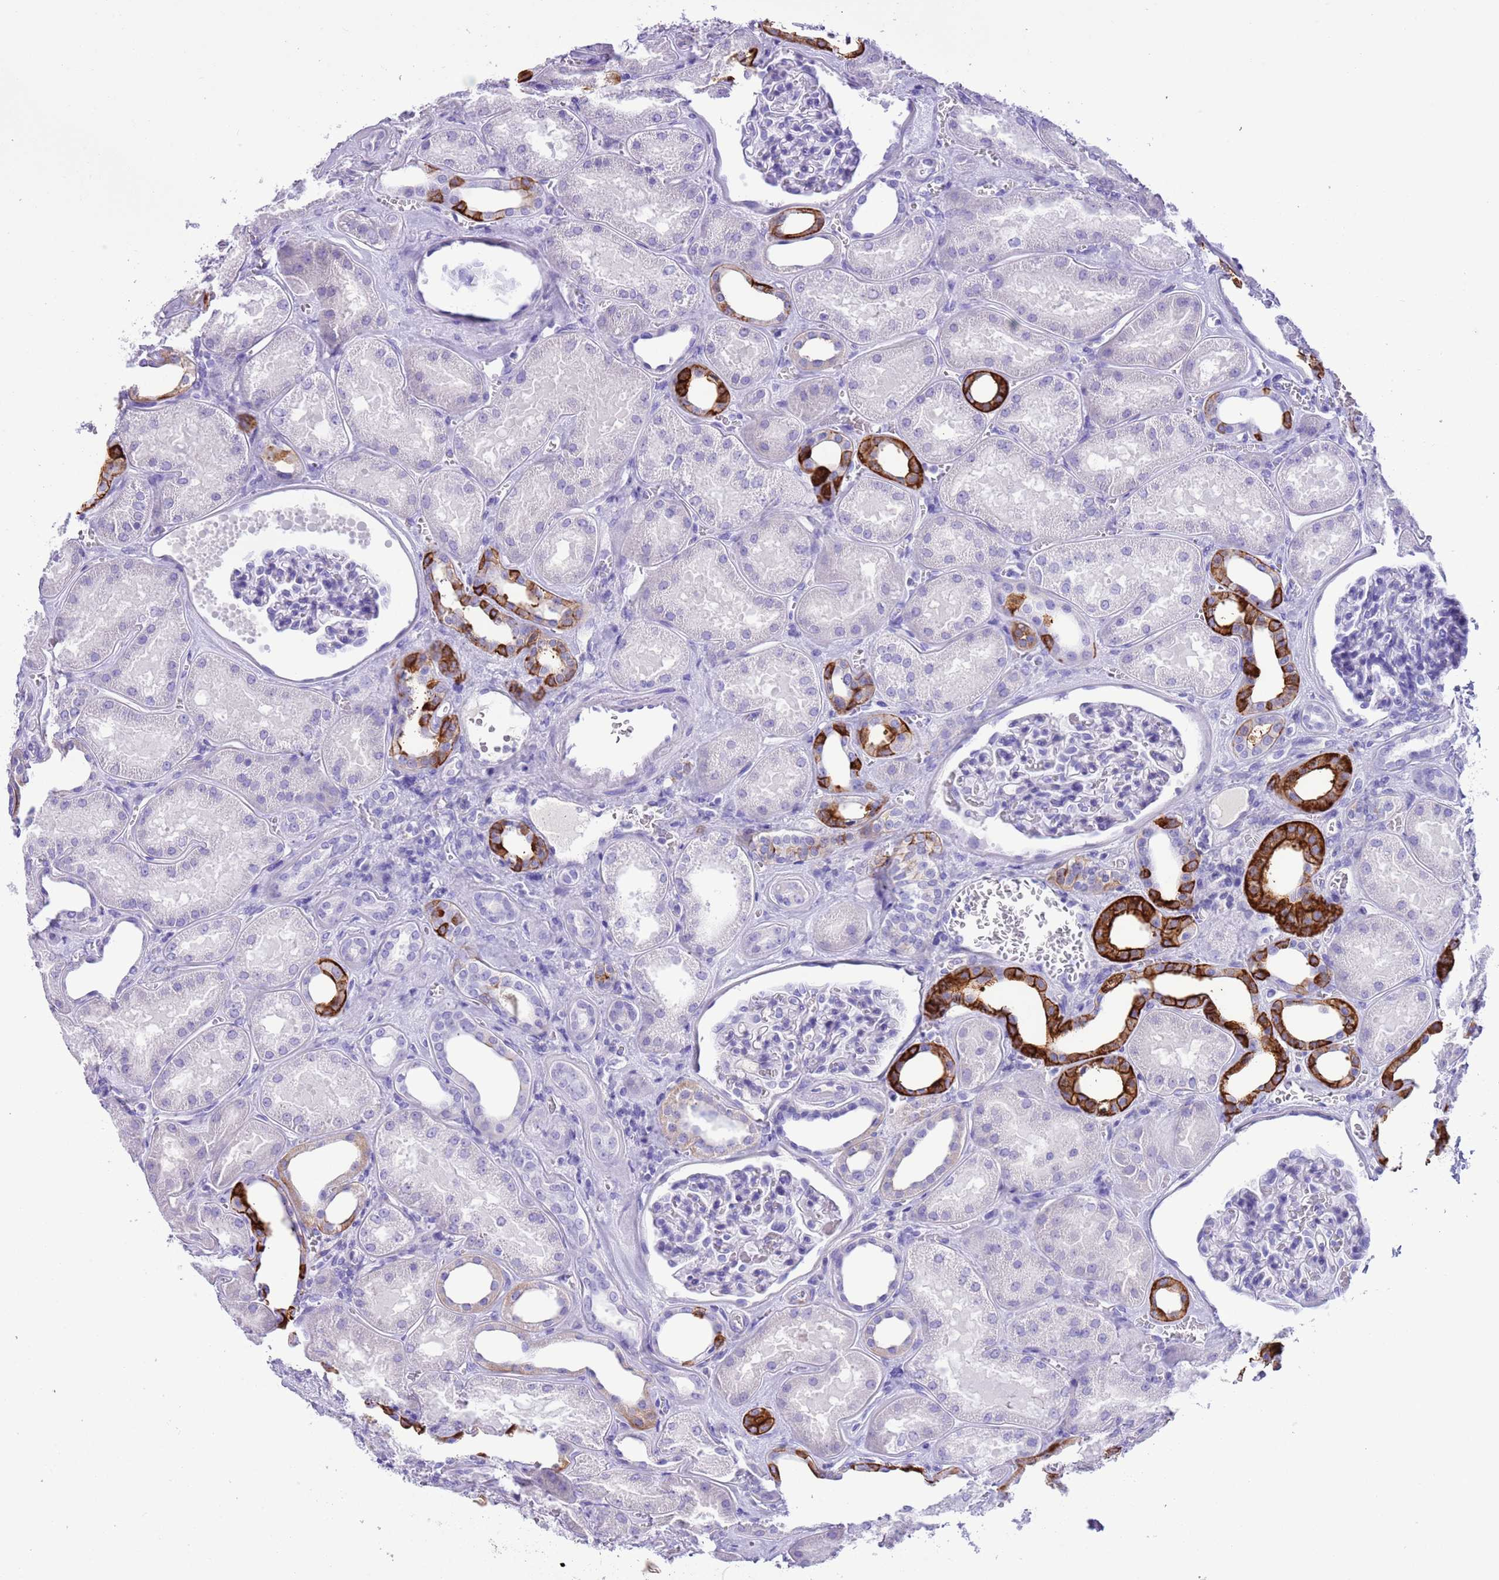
{"staining": {"intensity": "negative", "quantity": "none", "location": "none"}, "tissue": "kidney", "cell_type": "Cells in glomeruli", "image_type": "normal", "snomed": [{"axis": "morphology", "description": "Normal tissue, NOS"}, {"axis": "morphology", "description": "Adenocarcinoma, NOS"}, {"axis": "topography", "description": "Kidney"}], "caption": "High power microscopy image of an immunohistochemistry histopathology image of unremarkable kidney, revealing no significant staining in cells in glomeruli. (Stains: DAB IHC with hematoxylin counter stain, Microscopy: brightfield microscopy at high magnification).", "gene": "TBC1D10B", "patient": {"sex": "female", "age": 68}}